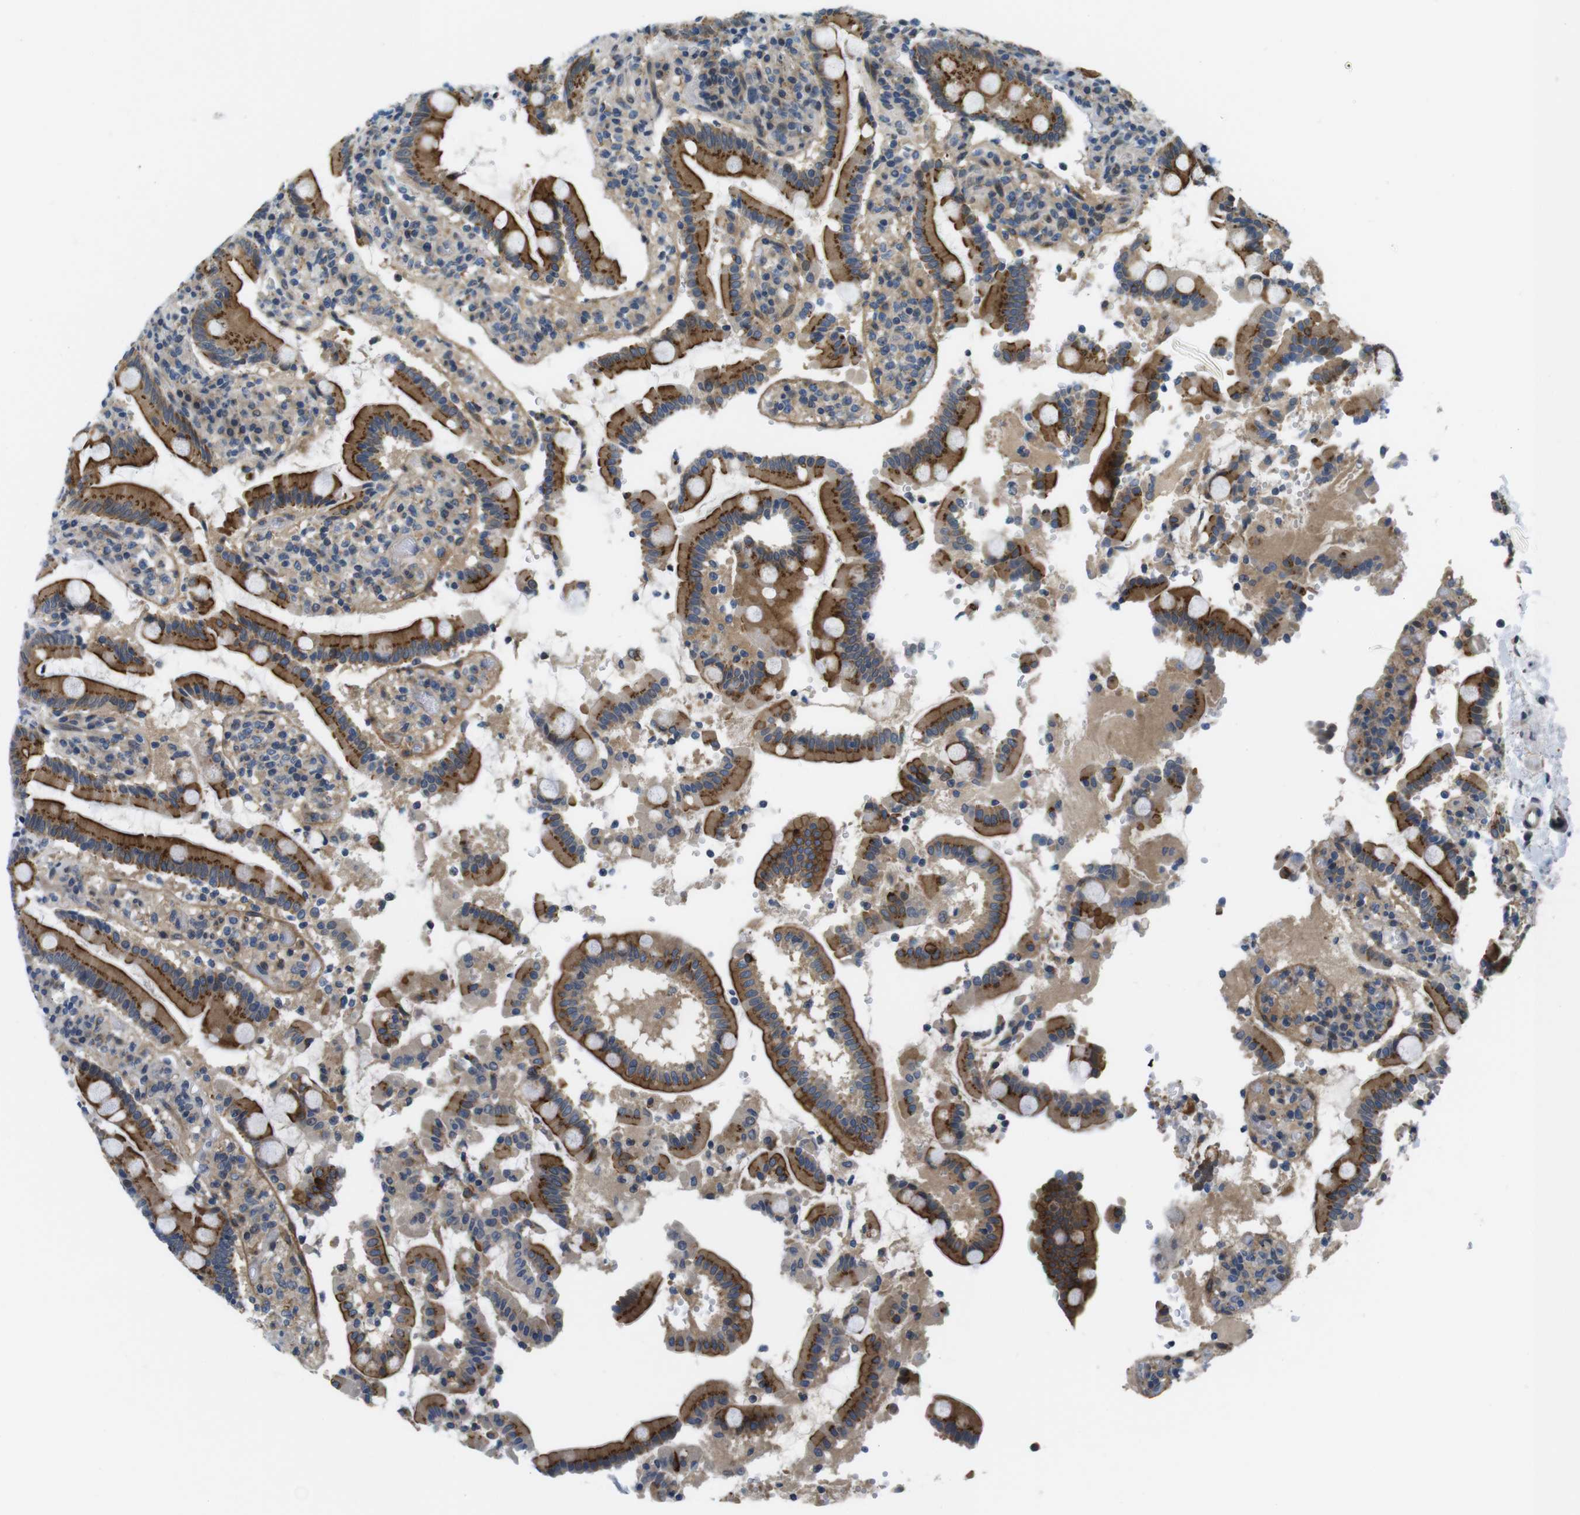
{"staining": {"intensity": "strong", "quantity": ">75%", "location": "cytoplasmic/membranous"}, "tissue": "duodenum", "cell_type": "Glandular cells", "image_type": "normal", "snomed": [{"axis": "morphology", "description": "Normal tissue, NOS"}, {"axis": "topography", "description": "Small intestine, NOS"}], "caption": "Strong cytoplasmic/membranous expression is appreciated in approximately >75% of glandular cells in unremarkable duodenum.", "gene": "ZDHHC3", "patient": {"sex": "female", "age": 71}}